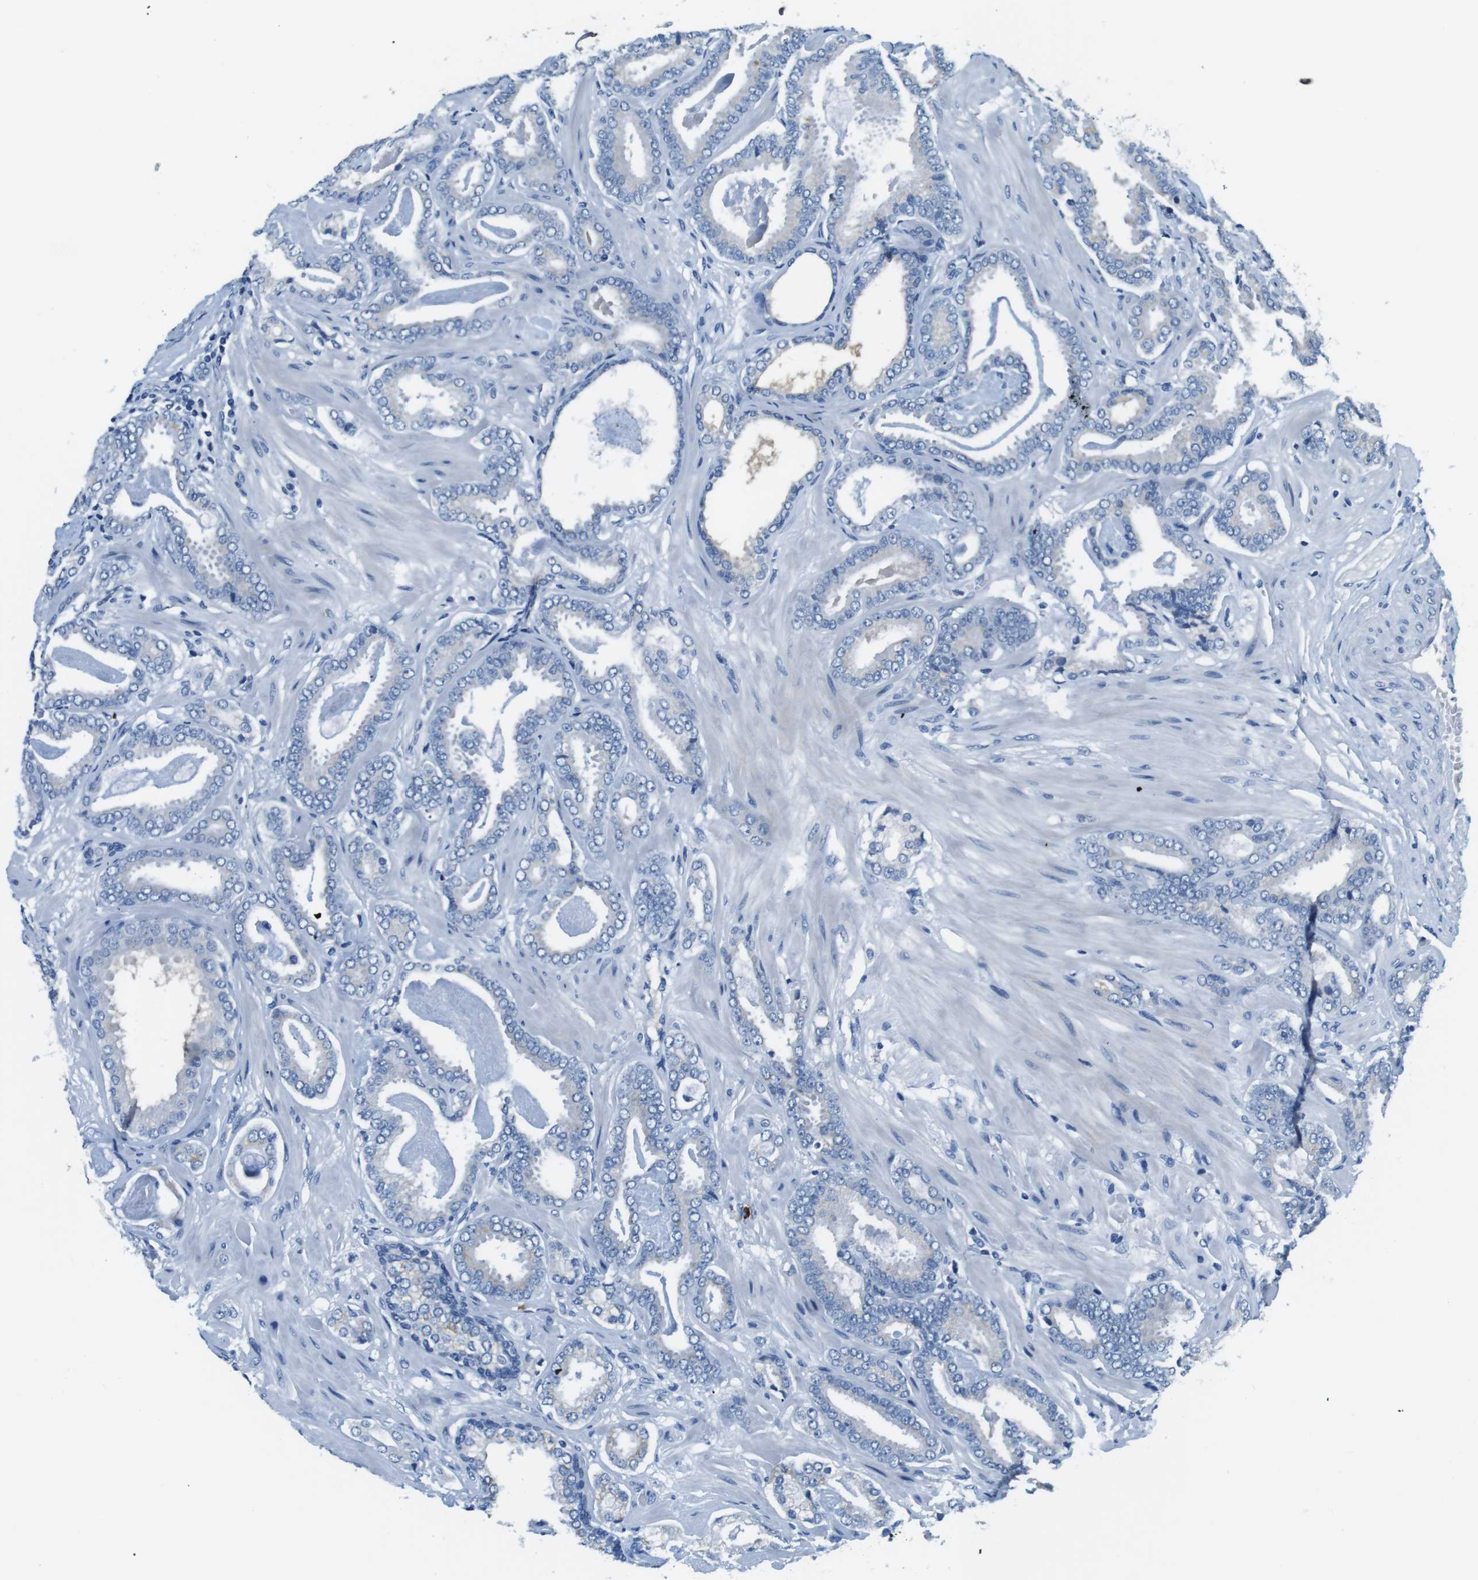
{"staining": {"intensity": "negative", "quantity": "none", "location": "none"}, "tissue": "prostate cancer", "cell_type": "Tumor cells", "image_type": "cancer", "snomed": [{"axis": "morphology", "description": "Adenocarcinoma, Low grade"}, {"axis": "topography", "description": "Prostate"}], "caption": "IHC of human prostate cancer reveals no positivity in tumor cells. The staining is performed using DAB brown chromogen with nuclei counter-stained in using hematoxylin.", "gene": "SLC35A3", "patient": {"sex": "male", "age": 53}}